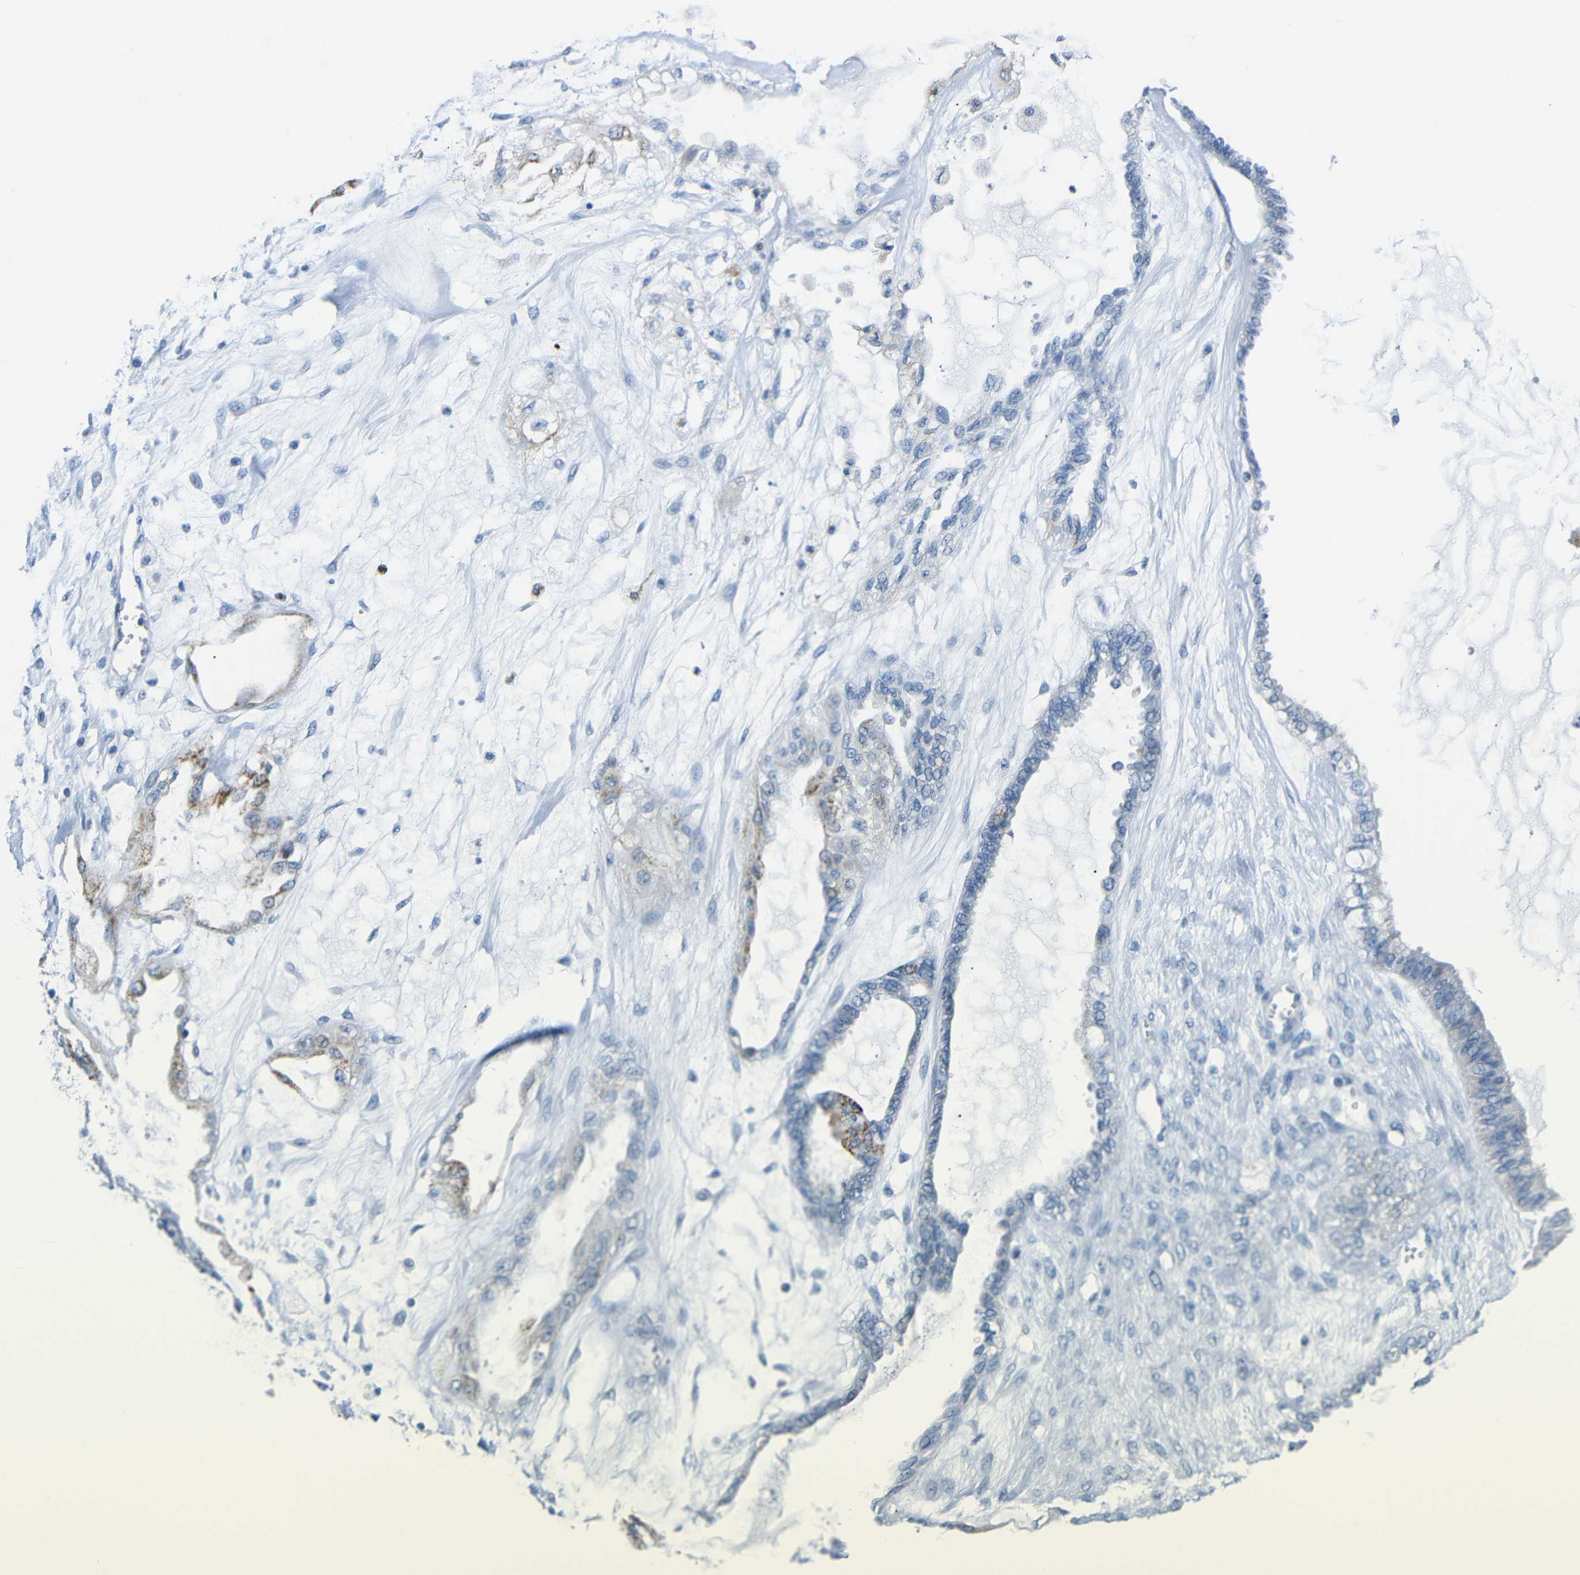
{"staining": {"intensity": "moderate", "quantity": "<25%", "location": "cytoplasmic/membranous"}, "tissue": "ovarian cancer", "cell_type": "Tumor cells", "image_type": "cancer", "snomed": [{"axis": "morphology", "description": "Carcinoma, NOS"}, {"axis": "morphology", "description": "Carcinoma, endometroid"}, {"axis": "topography", "description": "Ovary"}], "caption": "IHC (DAB) staining of human ovarian cancer shows moderate cytoplasmic/membranous protein expression in about <25% of tumor cells.", "gene": "C15orf48", "patient": {"sex": "female", "age": 50}}